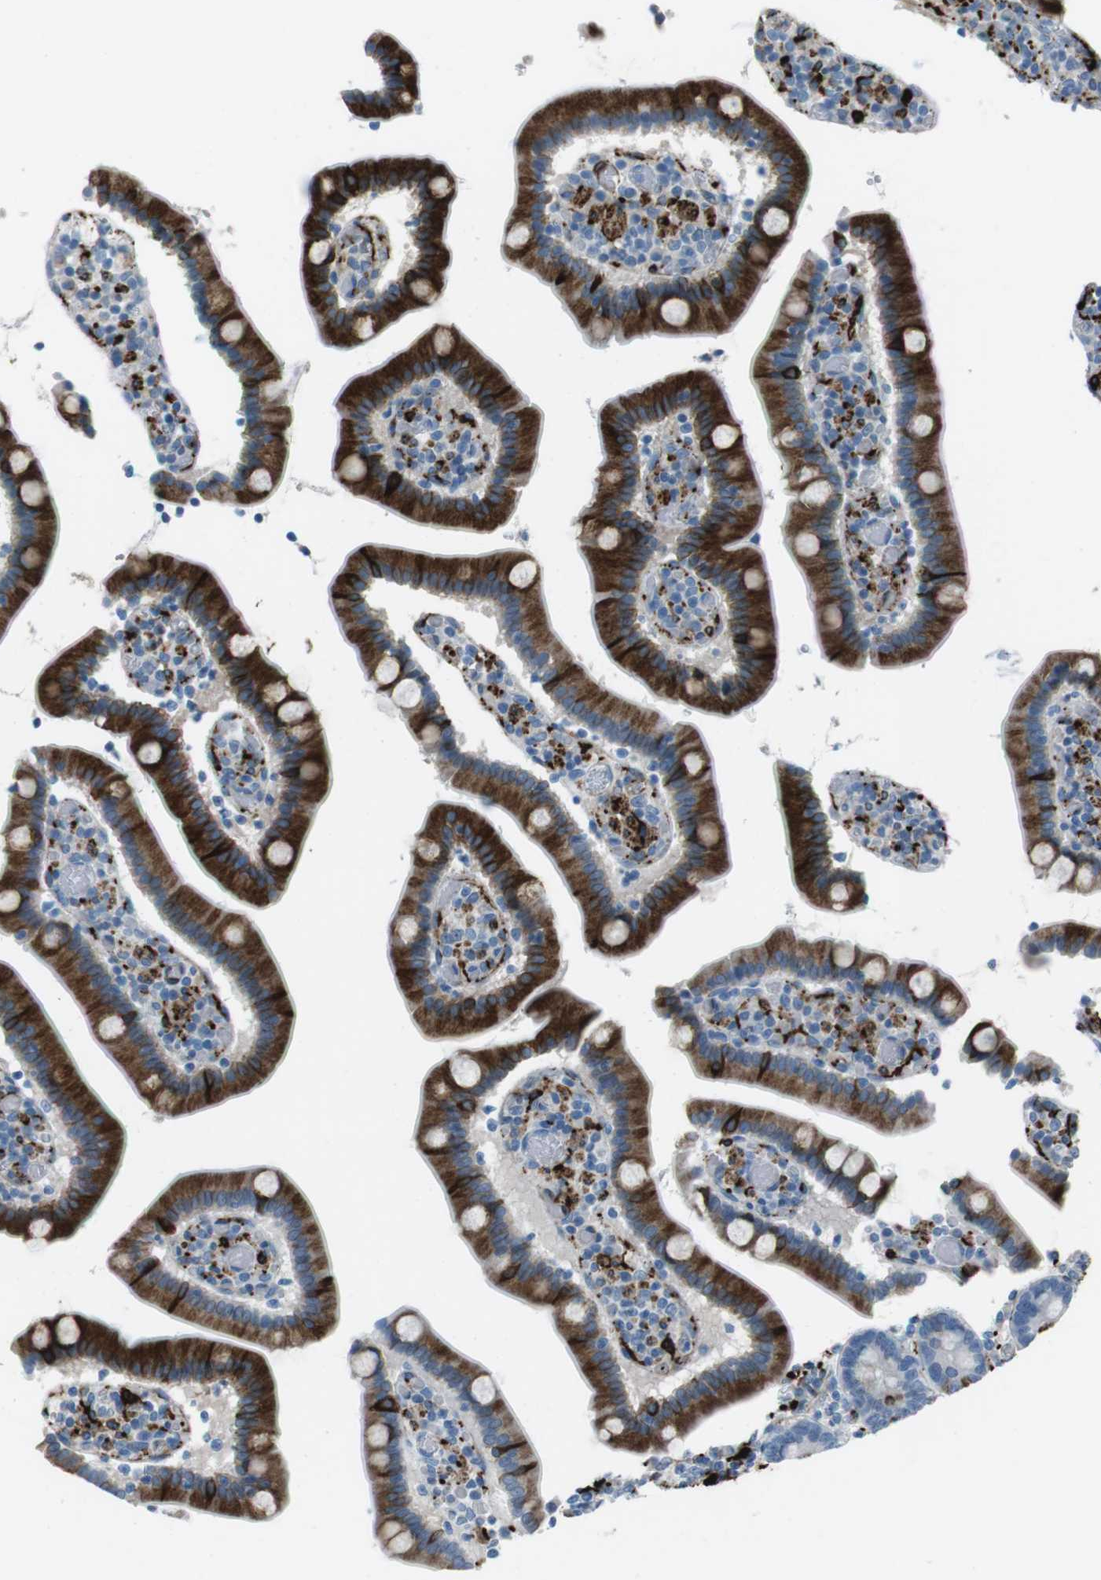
{"staining": {"intensity": "strong", "quantity": "25%-75%", "location": "cytoplasmic/membranous"}, "tissue": "duodenum", "cell_type": "Glandular cells", "image_type": "normal", "snomed": [{"axis": "morphology", "description": "Normal tissue, NOS"}, {"axis": "topography", "description": "Duodenum"}], "caption": "This is a histology image of immunohistochemistry staining of benign duodenum, which shows strong expression in the cytoplasmic/membranous of glandular cells.", "gene": "TUBB2A", "patient": {"sex": "female", "age": 53}}